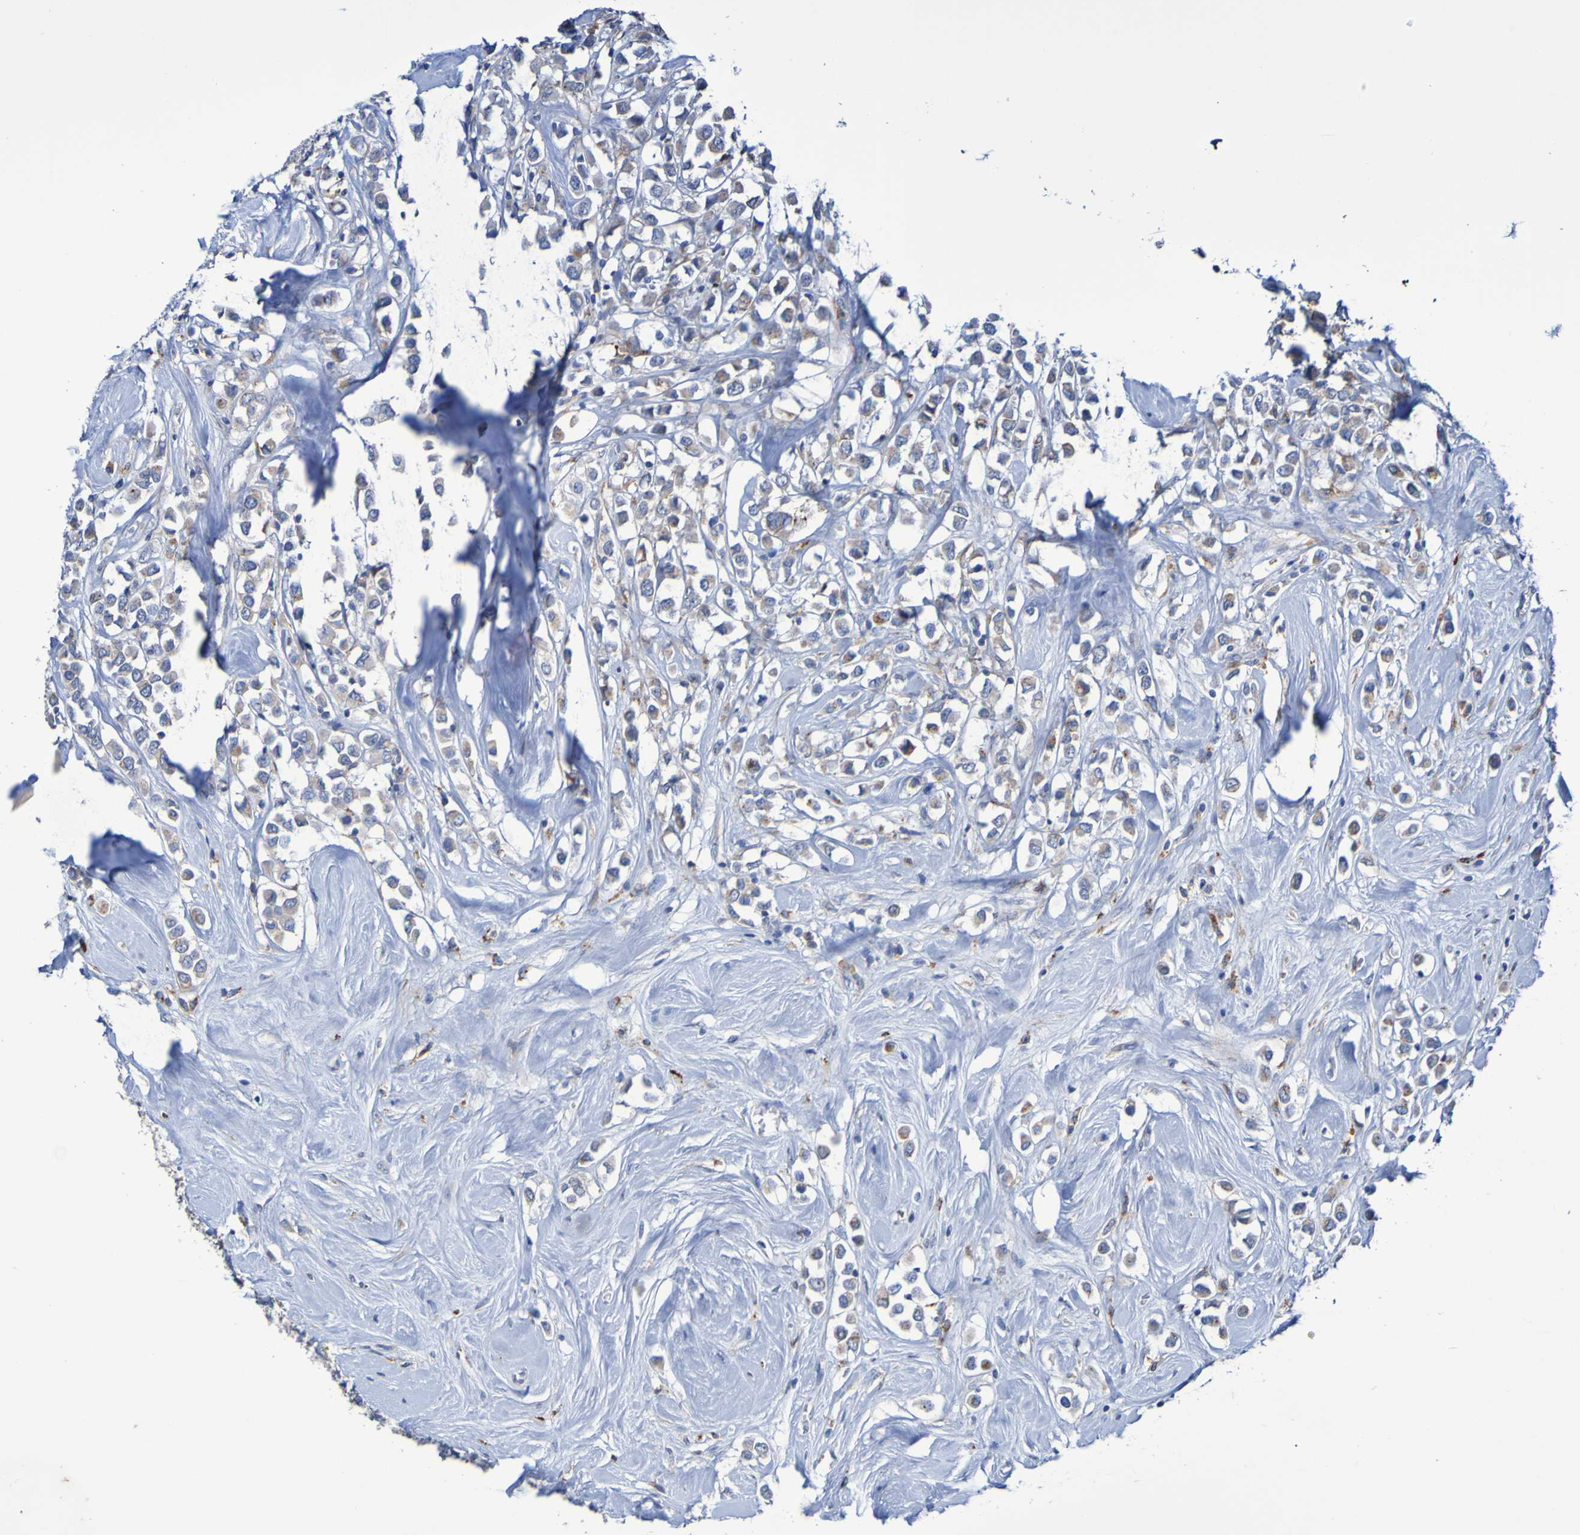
{"staining": {"intensity": "weak", "quantity": "<25%", "location": "cytoplasmic/membranous"}, "tissue": "breast cancer", "cell_type": "Tumor cells", "image_type": "cancer", "snomed": [{"axis": "morphology", "description": "Duct carcinoma"}, {"axis": "topography", "description": "Breast"}], "caption": "A histopathology image of human infiltrating ductal carcinoma (breast) is negative for staining in tumor cells.", "gene": "SLC3A2", "patient": {"sex": "female", "age": 61}}